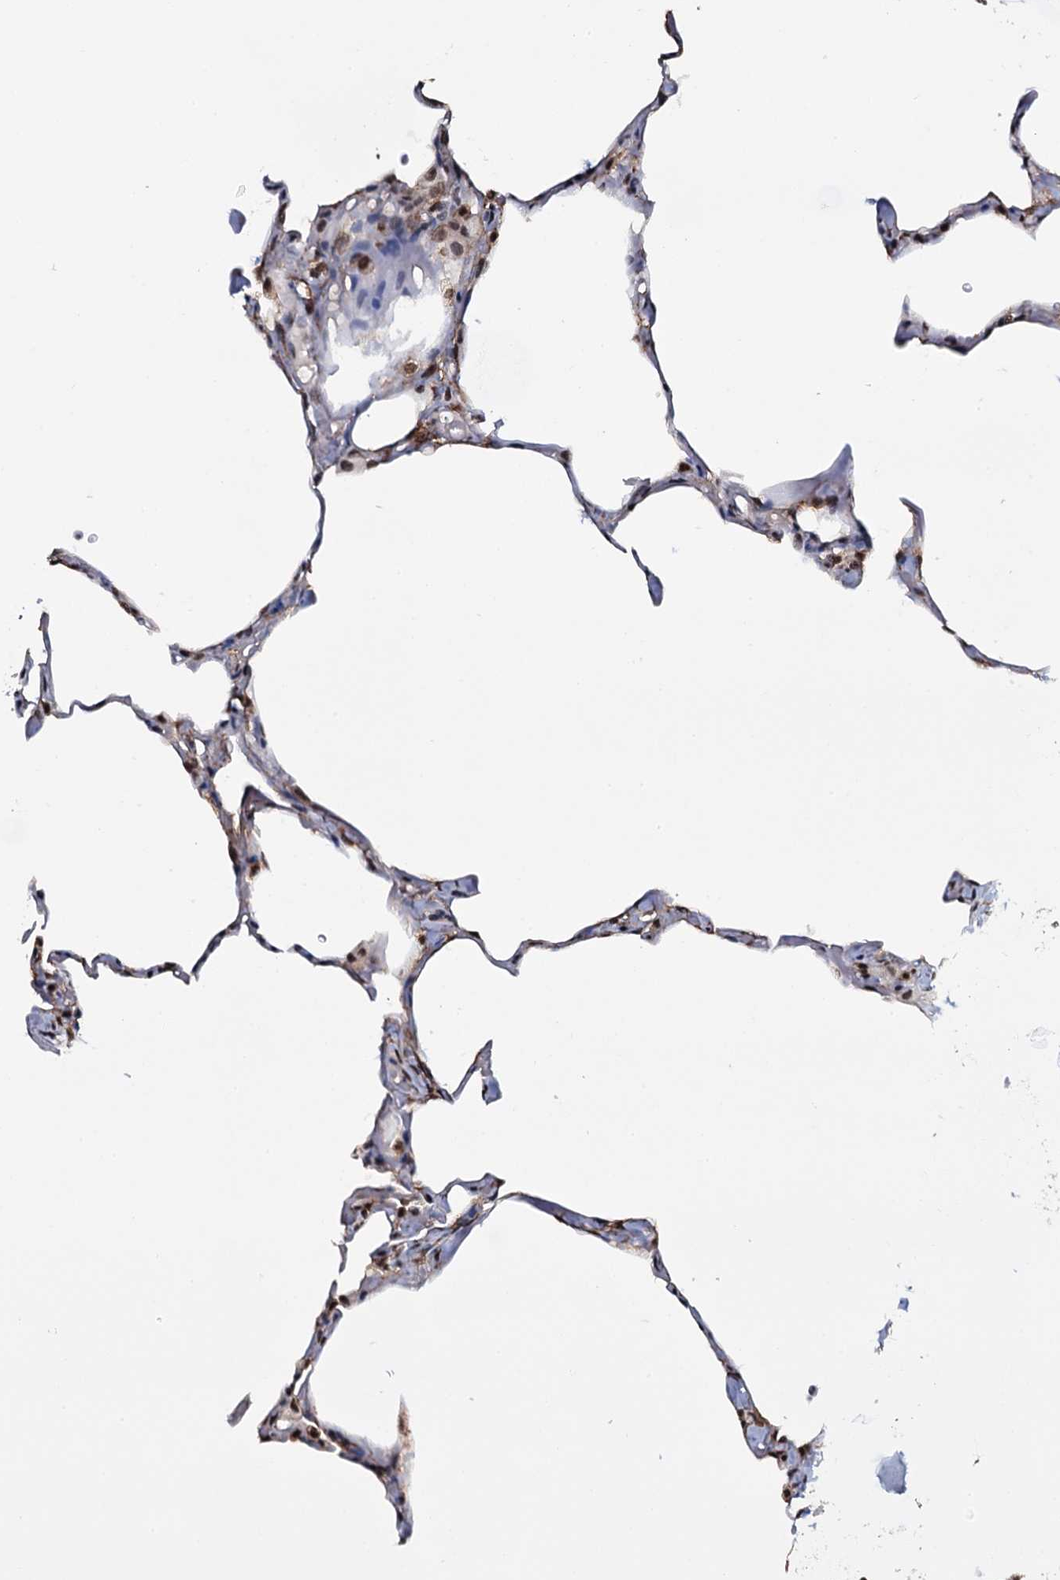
{"staining": {"intensity": "weak", "quantity": "<25%", "location": "nuclear"}, "tissue": "lung", "cell_type": "Alveolar cells", "image_type": "normal", "snomed": [{"axis": "morphology", "description": "Normal tissue, NOS"}, {"axis": "topography", "description": "Lung"}], "caption": "IHC image of benign human lung stained for a protein (brown), which shows no staining in alveolar cells. Nuclei are stained in blue.", "gene": "SH2D4B", "patient": {"sex": "male", "age": 65}}